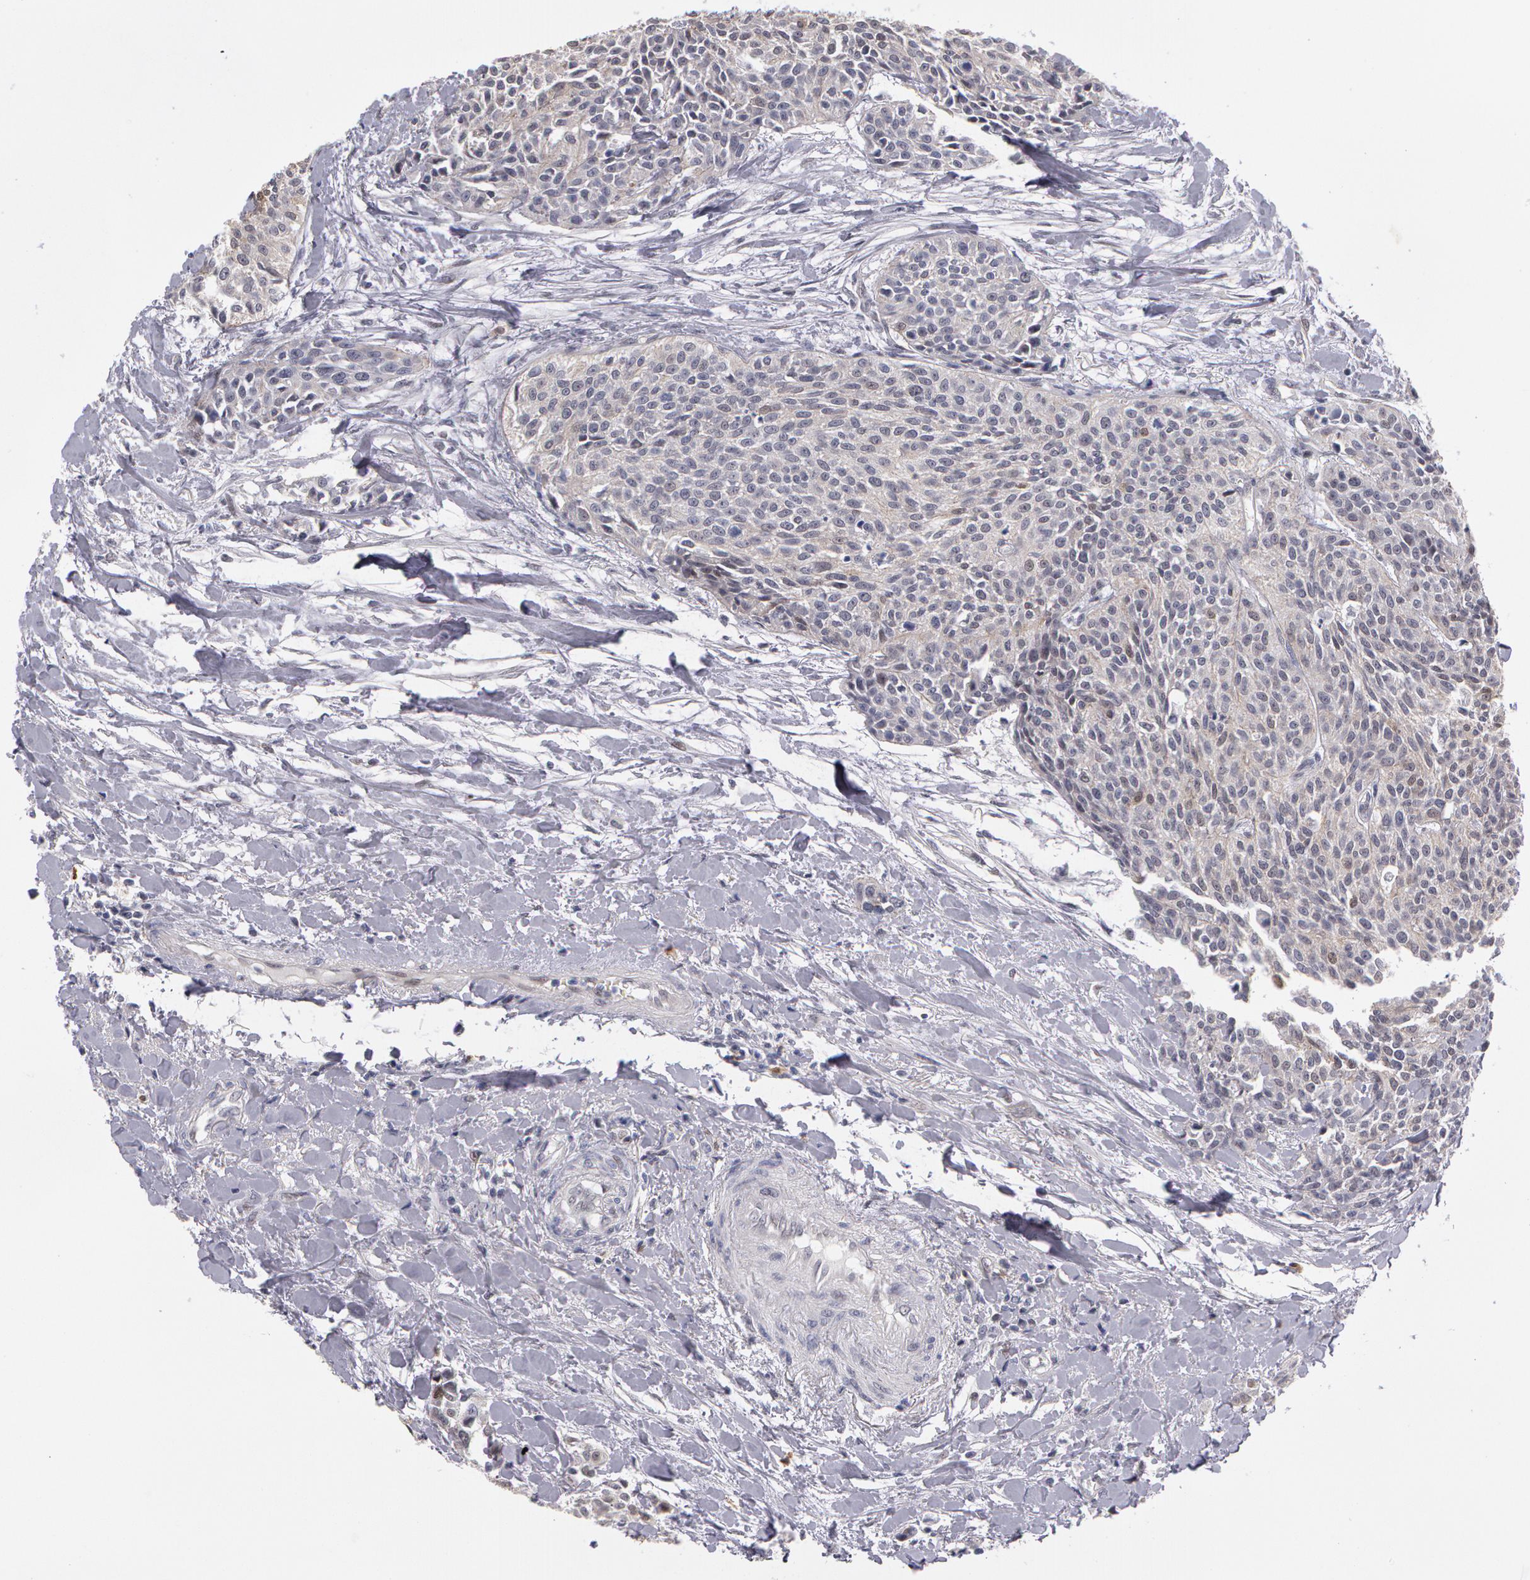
{"staining": {"intensity": "negative", "quantity": "none", "location": "none"}, "tissue": "urothelial cancer", "cell_type": "Tumor cells", "image_type": "cancer", "snomed": [{"axis": "morphology", "description": "Urothelial carcinoma, High grade"}, {"axis": "topography", "description": "Urinary bladder"}], "caption": "Immunohistochemistry (IHC) micrograph of human high-grade urothelial carcinoma stained for a protein (brown), which exhibits no expression in tumor cells. (DAB (3,3'-diaminobenzidine) IHC, high magnification).", "gene": "PRICKLE1", "patient": {"sex": "male", "age": 56}}